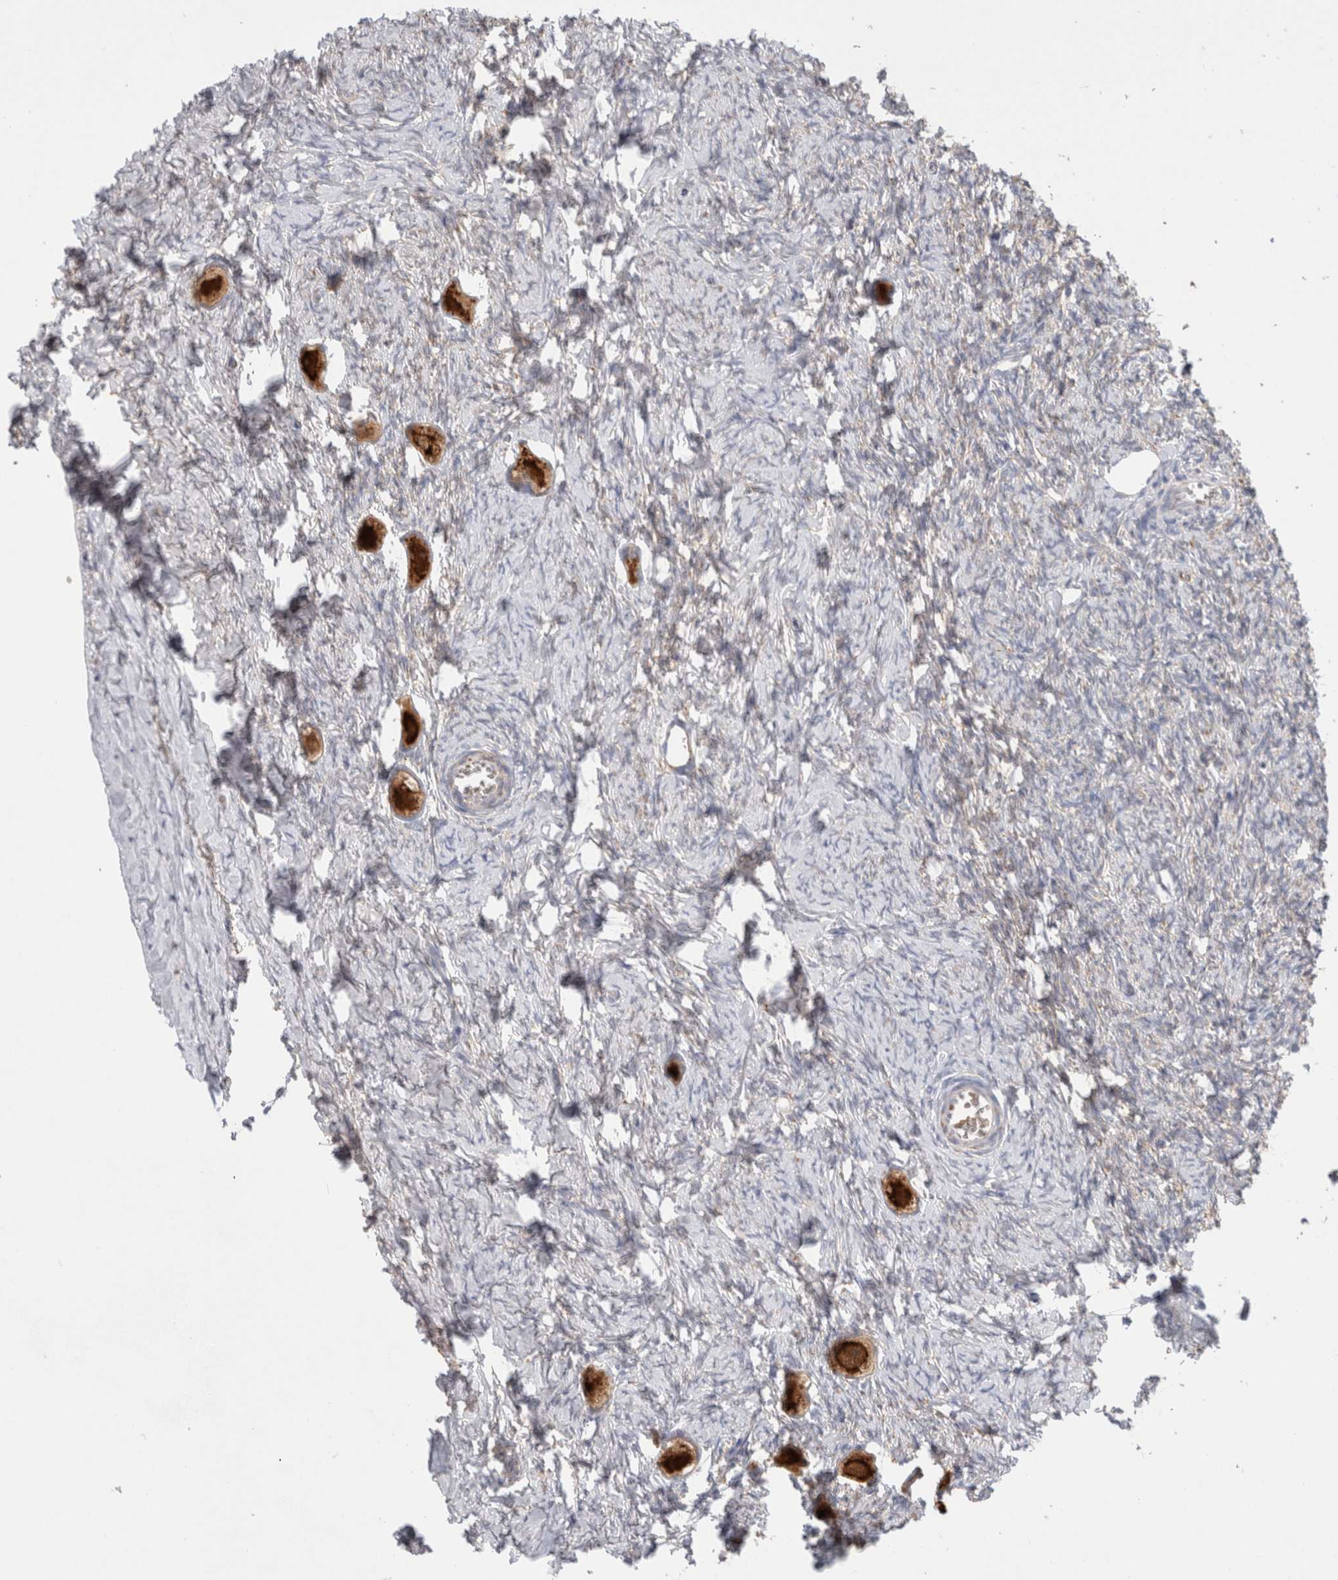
{"staining": {"intensity": "strong", "quantity": ">75%", "location": "cytoplasmic/membranous"}, "tissue": "ovary", "cell_type": "Follicle cells", "image_type": "normal", "snomed": [{"axis": "morphology", "description": "Normal tissue, NOS"}, {"axis": "topography", "description": "Ovary"}], "caption": "The immunohistochemical stain labels strong cytoplasmic/membranous positivity in follicle cells of benign ovary. (DAB = brown stain, brightfield microscopy at high magnification).", "gene": "NDOR1", "patient": {"sex": "female", "age": 27}}